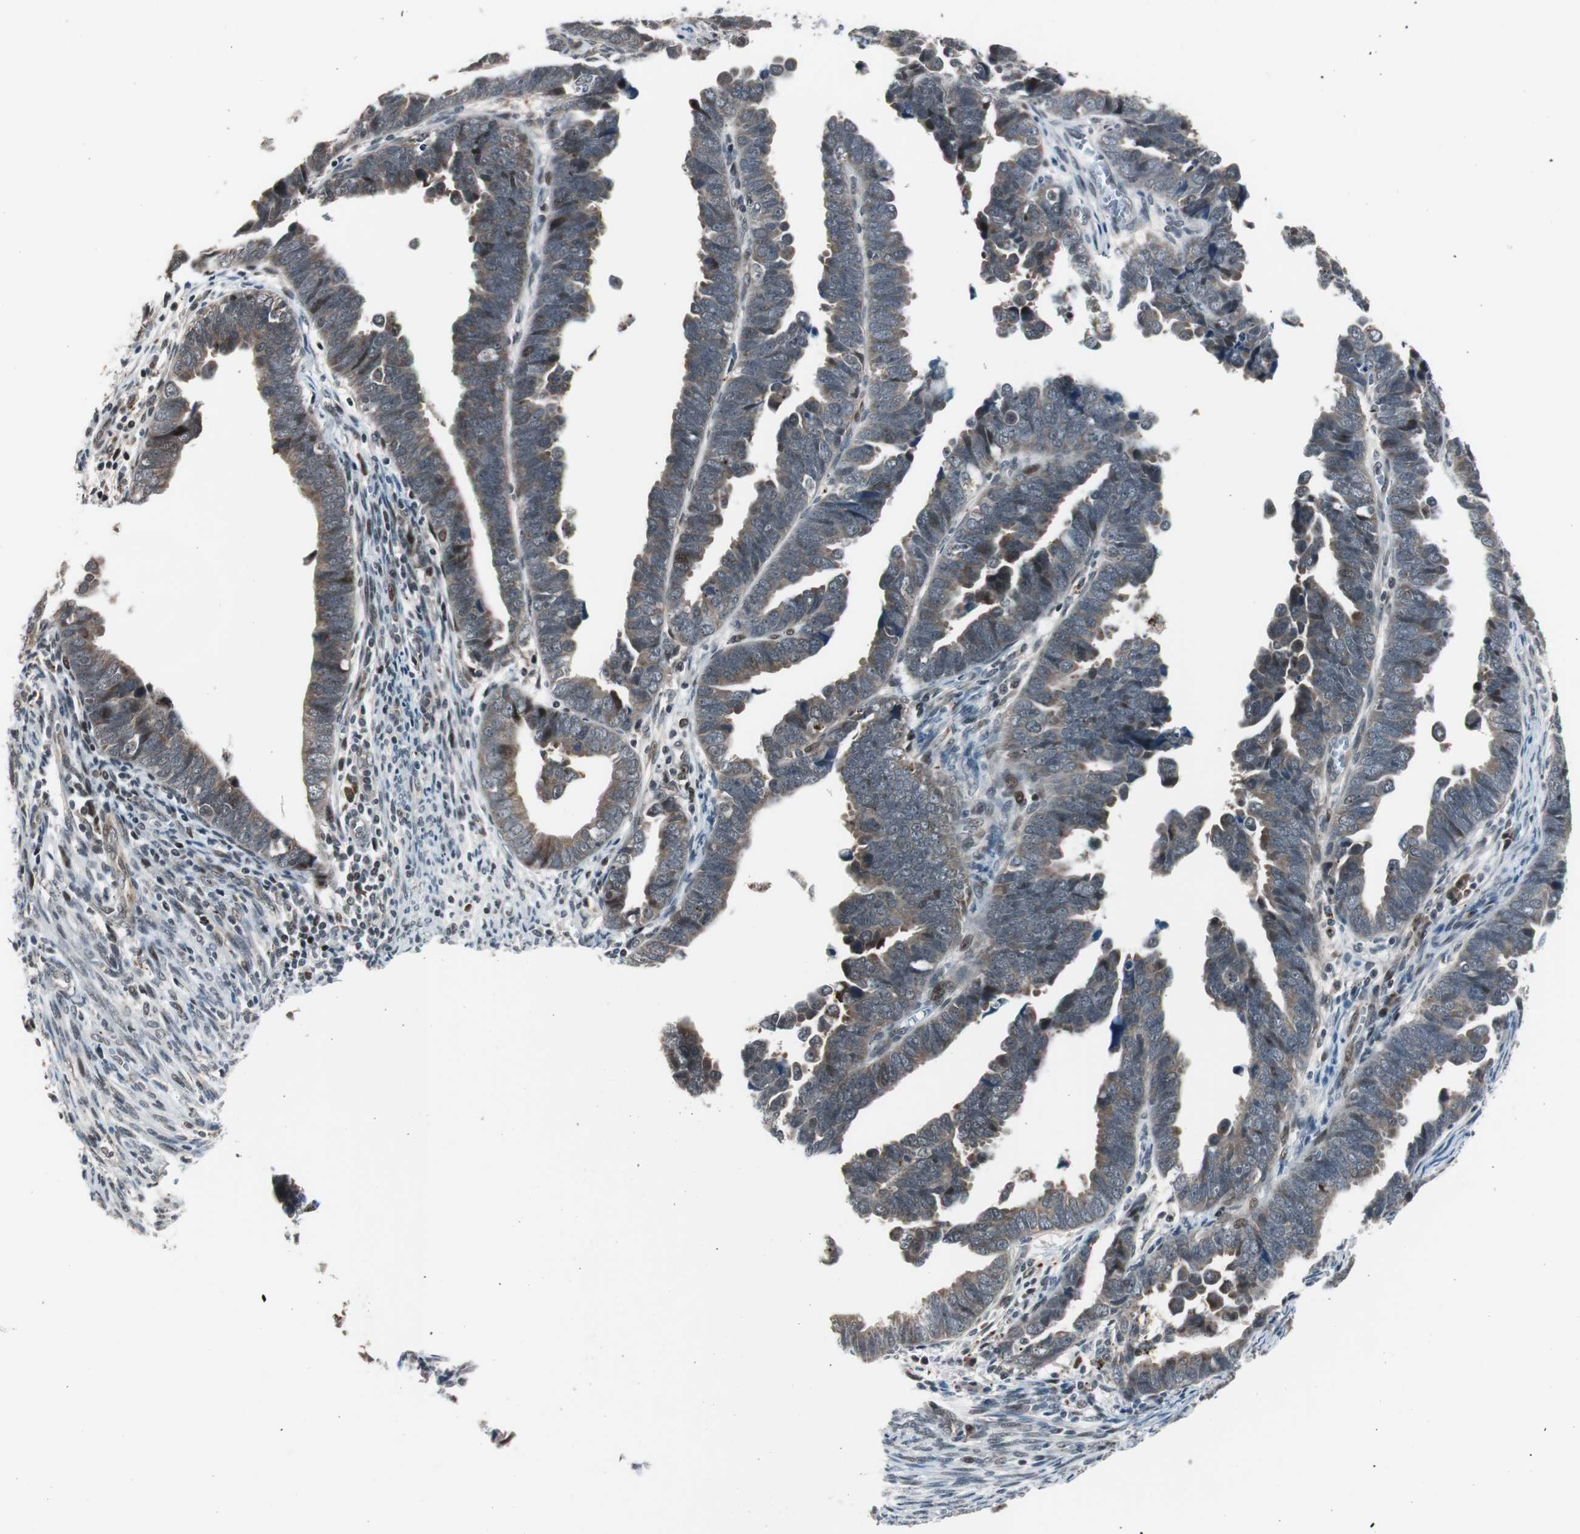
{"staining": {"intensity": "weak", "quantity": "25%-75%", "location": "cytoplasmic/membranous,nuclear"}, "tissue": "endometrial cancer", "cell_type": "Tumor cells", "image_type": "cancer", "snomed": [{"axis": "morphology", "description": "Adenocarcinoma, NOS"}, {"axis": "topography", "description": "Endometrium"}], "caption": "A brown stain highlights weak cytoplasmic/membranous and nuclear staining of a protein in endometrial cancer (adenocarcinoma) tumor cells.", "gene": "BOLA1", "patient": {"sex": "female", "age": 75}}